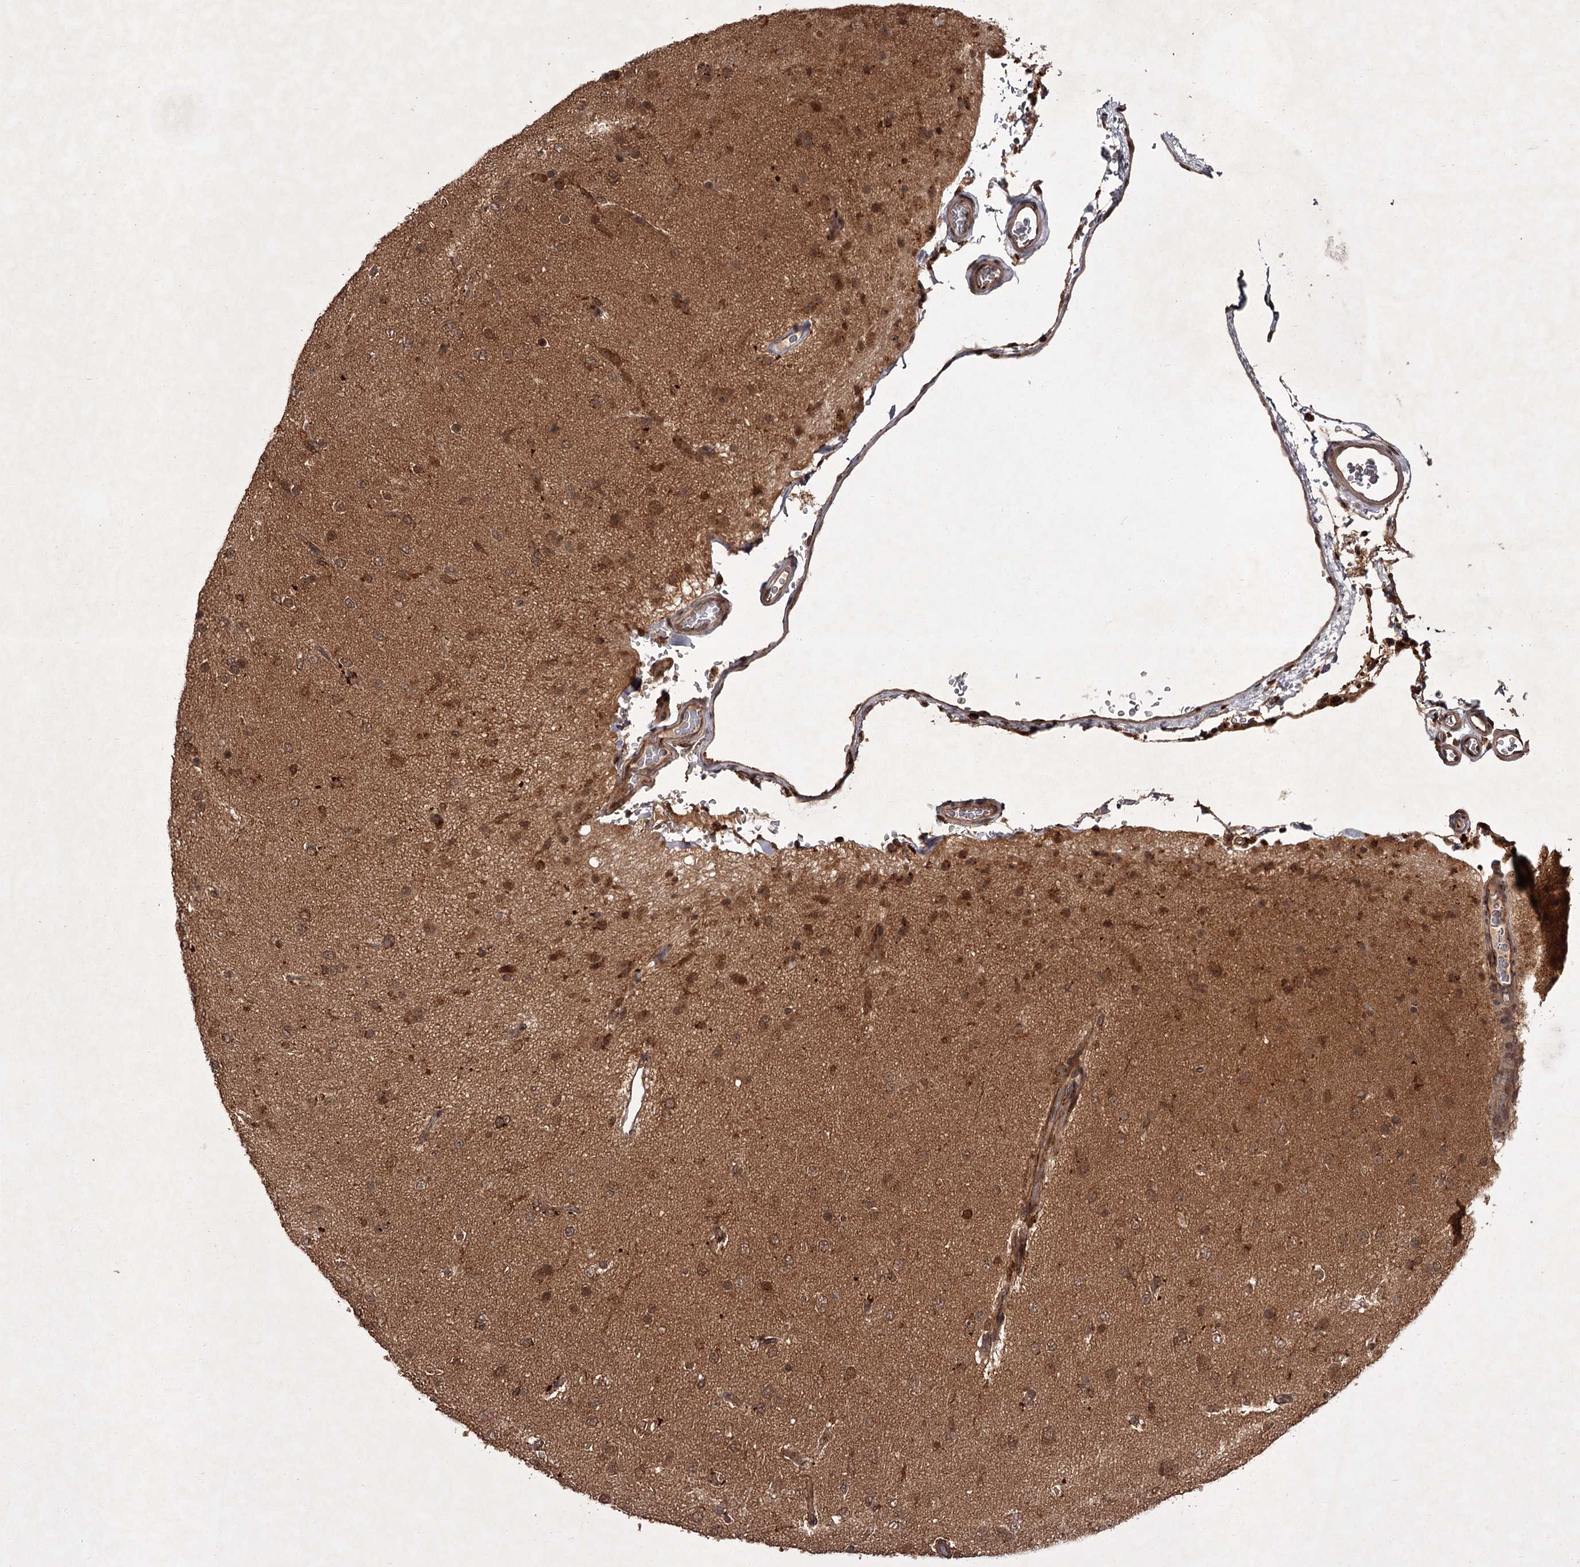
{"staining": {"intensity": "moderate", "quantity": ">75%", "location": "cytoplasmic/membranous,nuclear"}, "tissue": "glioma", "cell_type": "Tumor cells", "image_type": "cancer", "snomed": [{"axis": "morphology", "description": "Glioma, malignant, Low grade"}, {"axis": "topography", "description": "Brain"}], "caption": "DAB (3,3'-diaminobenzidine) immunohistochemical staining of low-grade glioma (malignant) reveals moderate cytoplasmic/membranous and nuclear protein positivity in approximately >75% of tumor cells.", "gene": "TBC1D23", "patient": {"sex": "male", "age": 65}}